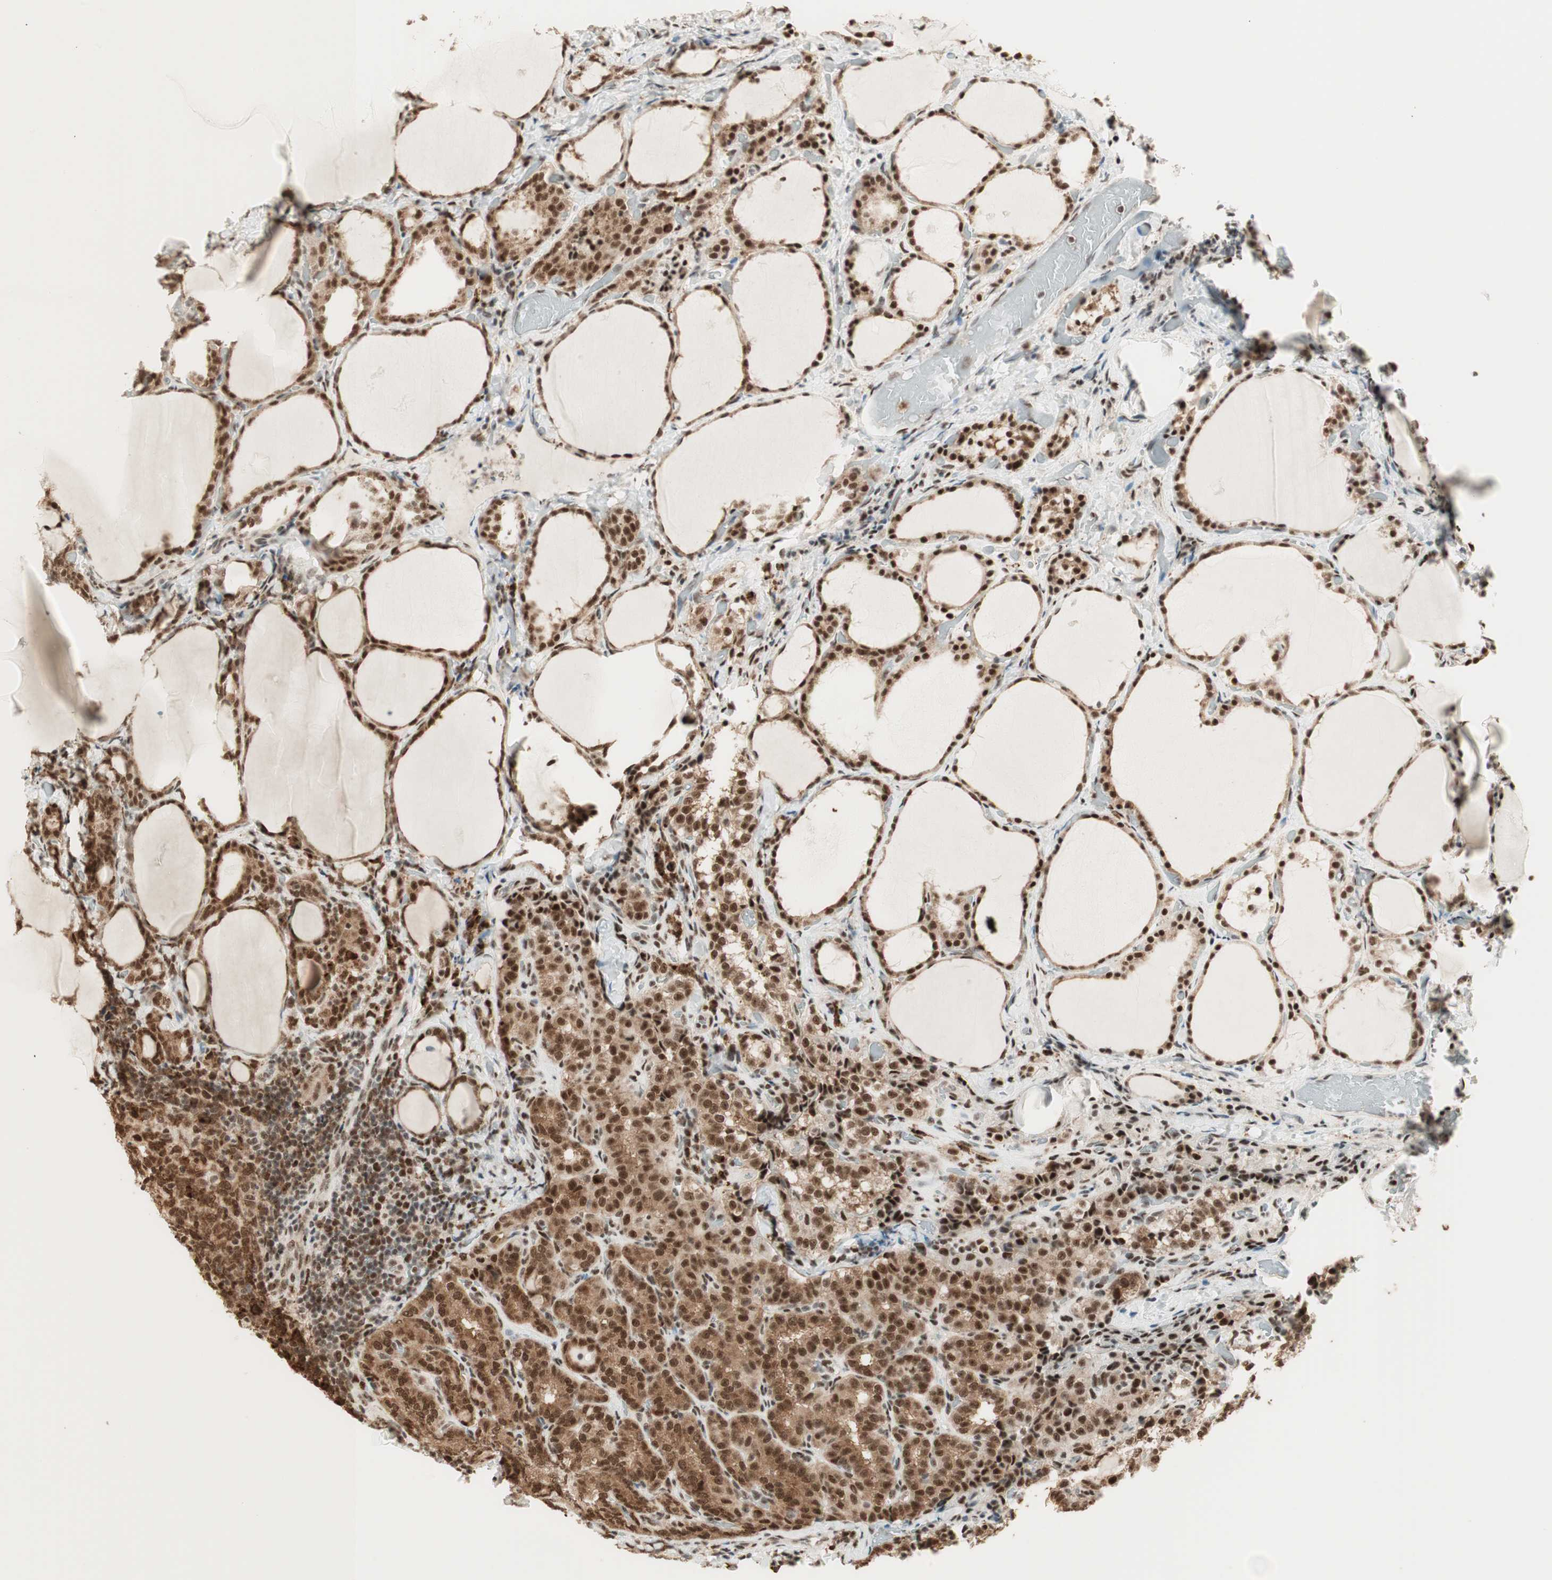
{"staining": {"intensity": "strong", "quantity": ">75%", "location": "cytoplasmic/membranous,nuclear"}, "tissue": "thyroid cancer", "cell_type": "Tumor cells", "image_type": "cancer", "snomed": [{"axis": "morphology", "description": "Normal tissue, NOS"}, {"axis": "morphology", "description": "Papillary adenocarcinoma, NOS"}, {"axis": "topography", "description": "Thyroid gland"}], "caption": "Strong cytoplasmic/membranous and nuclear protein positivity is identified in about >75% of tumor cells in thyroid cancer (papillary adenocarcinoma).", "gene": "SMARCE1", "patient": {"sex": "female", "age": 30}}